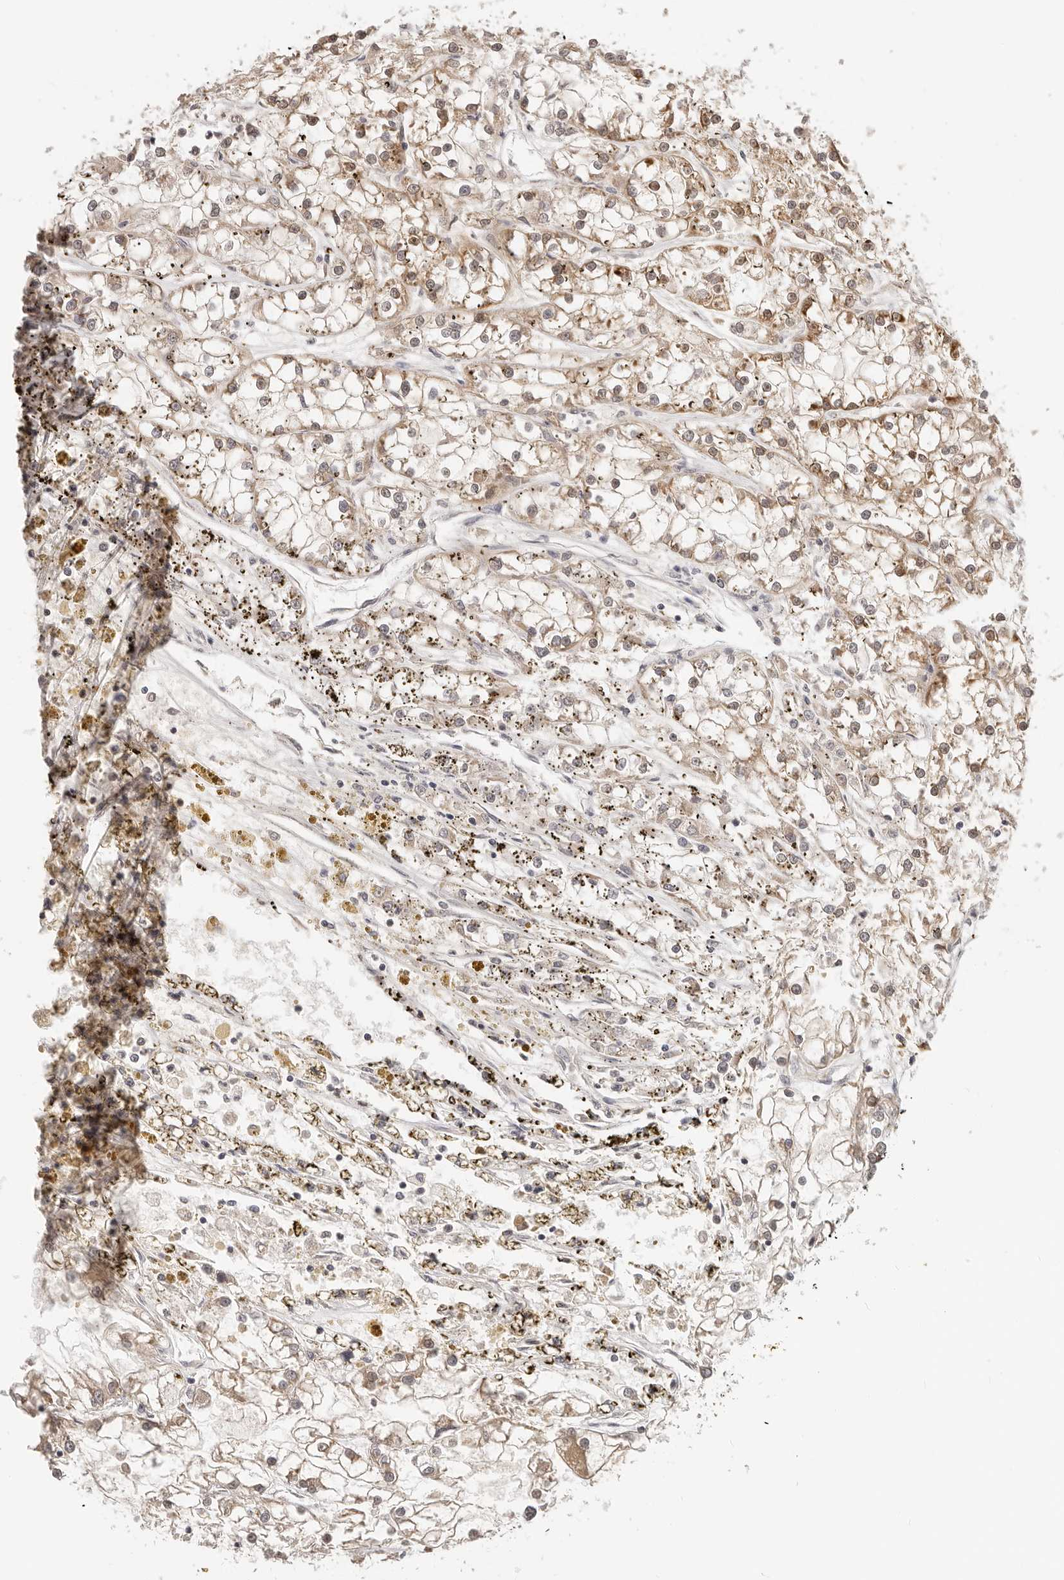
{"staining": {"intensity": "weak", "quantity": "25%-75%", "location": "cytoplasmic/membranous"}, "tissue": "renal cancer", "cell_type": "Tumor cells", "image_type": "cancer", "snomed": [{"axis": "morphology", "description": "Adenocarcinoma, NOS"}, {"axis": "topography", "description": "Kidney"}], "caption": "Renal adenocarcinoma was stained to show a protein in brown. There is low levels of weak cytoplasmic/membranous staining in about 25%-75% of tumor cells.", "gene": "GGPS1", "patient": {"sex": "female", "age": 52}}